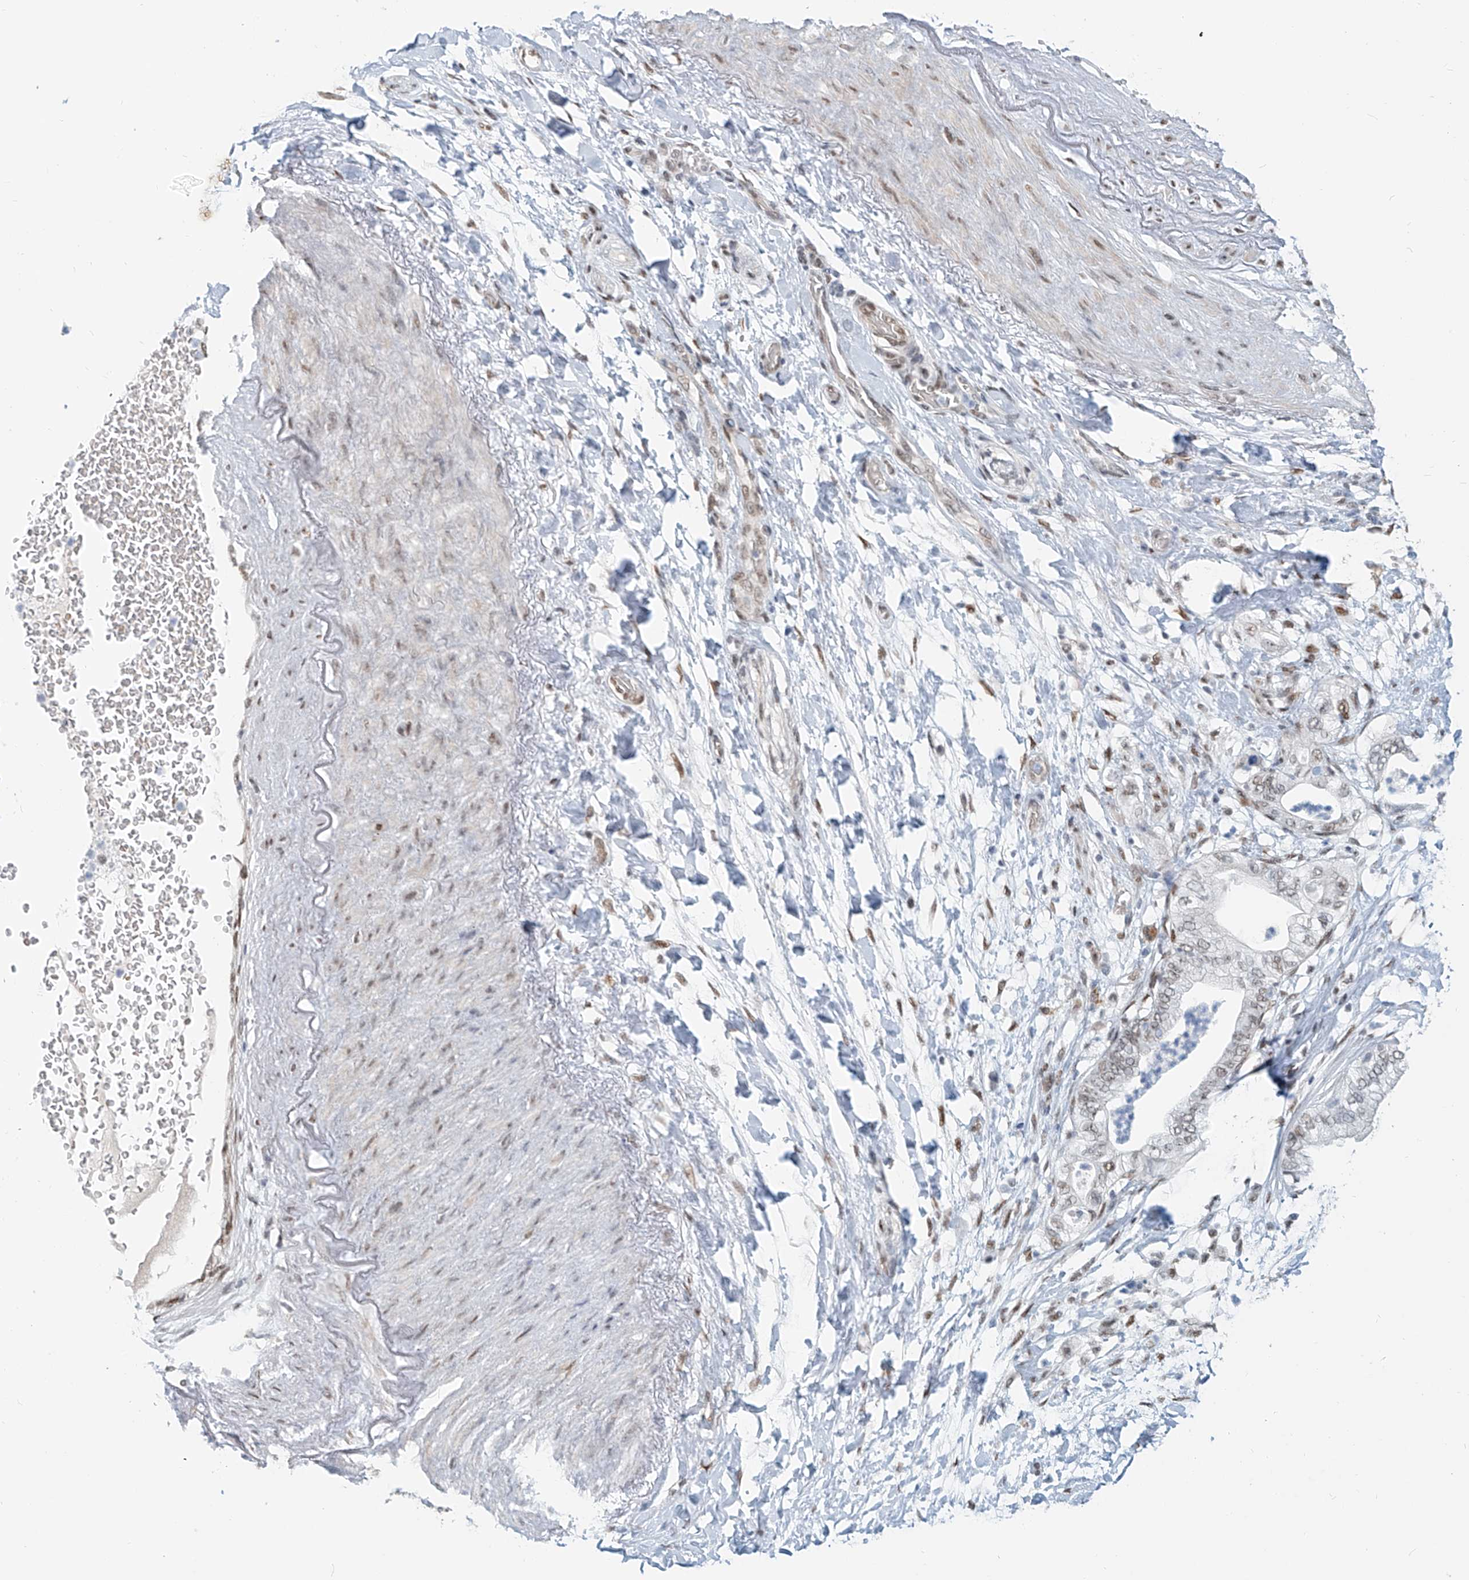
{"staining": {"intensity": "weak", "quantity": "25%-75%", "location": "nuclear"}, "tissue": "pancreatic cancer", "cell_type": "Tumor cells", "image_type": "cancer", "snomed": [{"axis": "morphology", "description": "Adenocarcinoma, NOS"}, {"axis": "topography", "description": "Pancreas"}], "caption": "A brown stain shows weak nuclear expression of a protein in human pancreatic cancer (adenocarcinoma) tumor cells.", "gene": "SASH1", "patient": {"sex": "female", "age": 73}}